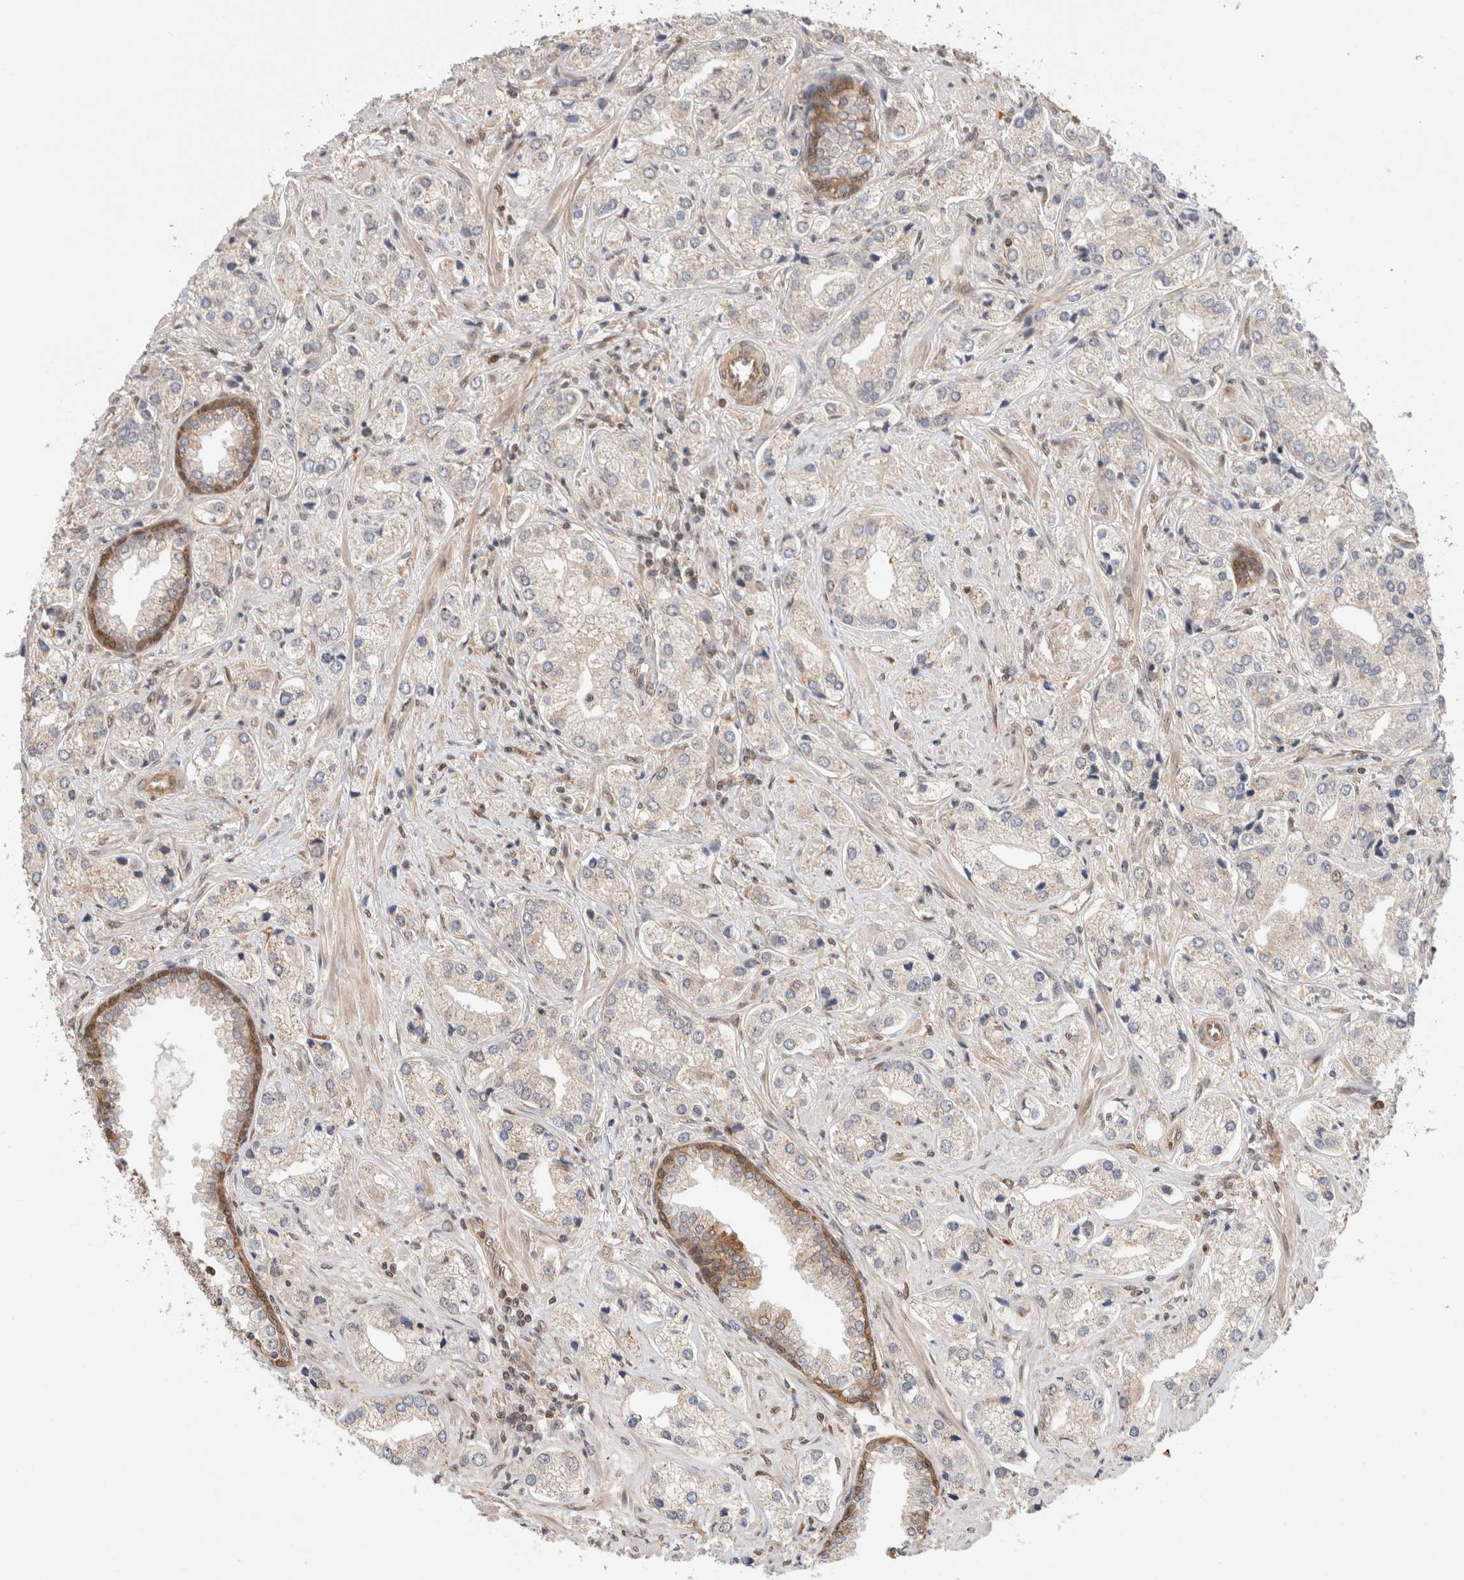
{"staining": {"intensity": "negative", "quantity": "none", "location": "none"}, "tissue": "prostate cancer", "cell_type": "Tumor cells", "image_type": "cancer", "snomed": [{"axis": "morphology", "description": "Adenocarcinoma, High grade"}, {"axis": "topography", "description": "Prostate"}], "caption": "Immunohistochemistry (IHC) histopathology image of human prostate high-grade adenocarcinoma stained for a protein (brown), which shows no expression in tumor cells. (Immunohistochemistry (IHC), brightfield microscopy, high magnification).", "gene": "OTUD6B", "patient": {"sex": "male", "age": 66}}